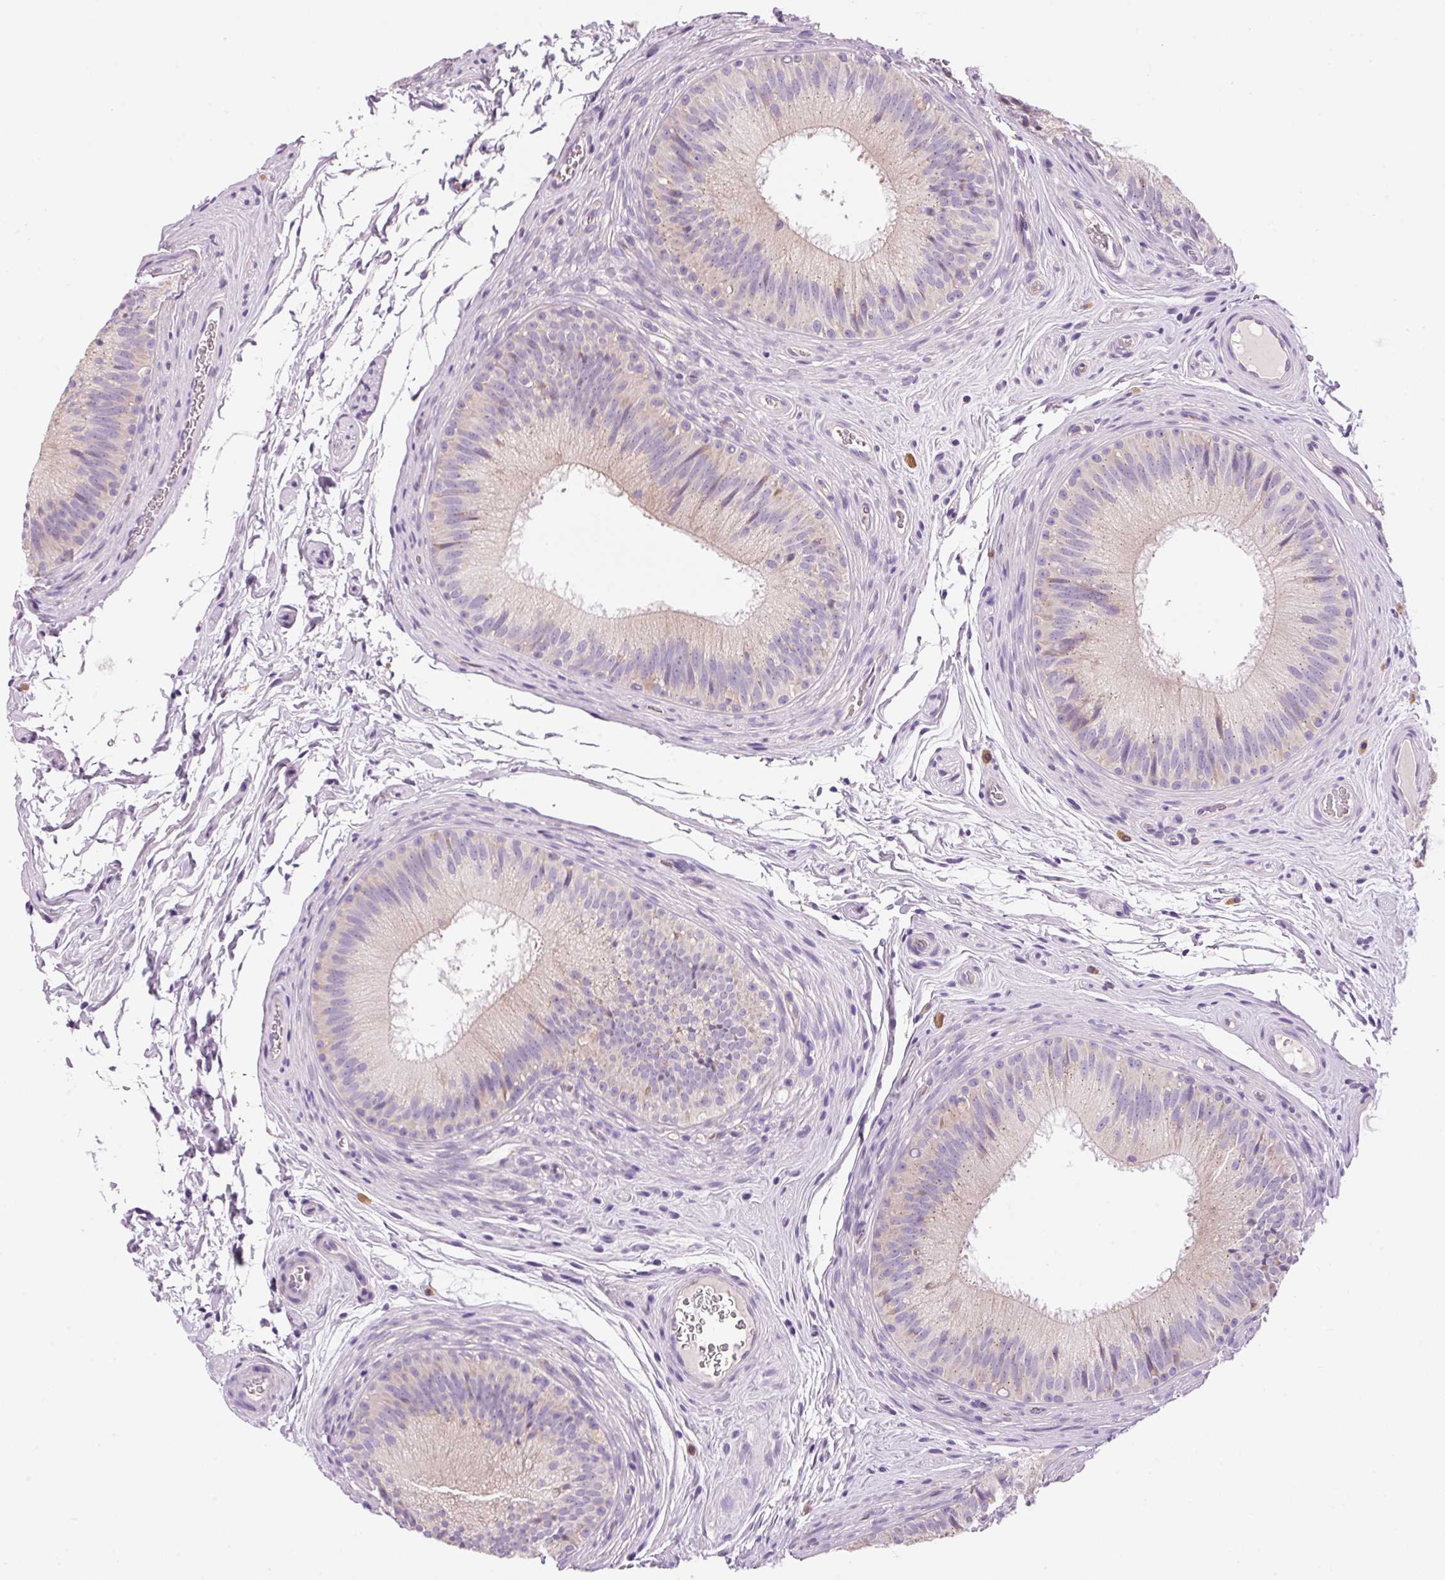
{"staining": {"intensity": "weak", "quantity": "<25%", "location": "cytoplasmic/membranous"}, "tissue": "epididymis", "cell_type": "Glandular cells", "image_type": "normal", "snomed": [{"axis": "morphology", "description": "Normal tissue, NOS"}, {"axis": "topography", "description": "Epididymis"}], "caption": "Immunohistochemistry of unremarkable epididymis exhibits no staining in glandular cells.", "gene": "PNPLA5", "patient": {"sex": "male", "age": 24}}